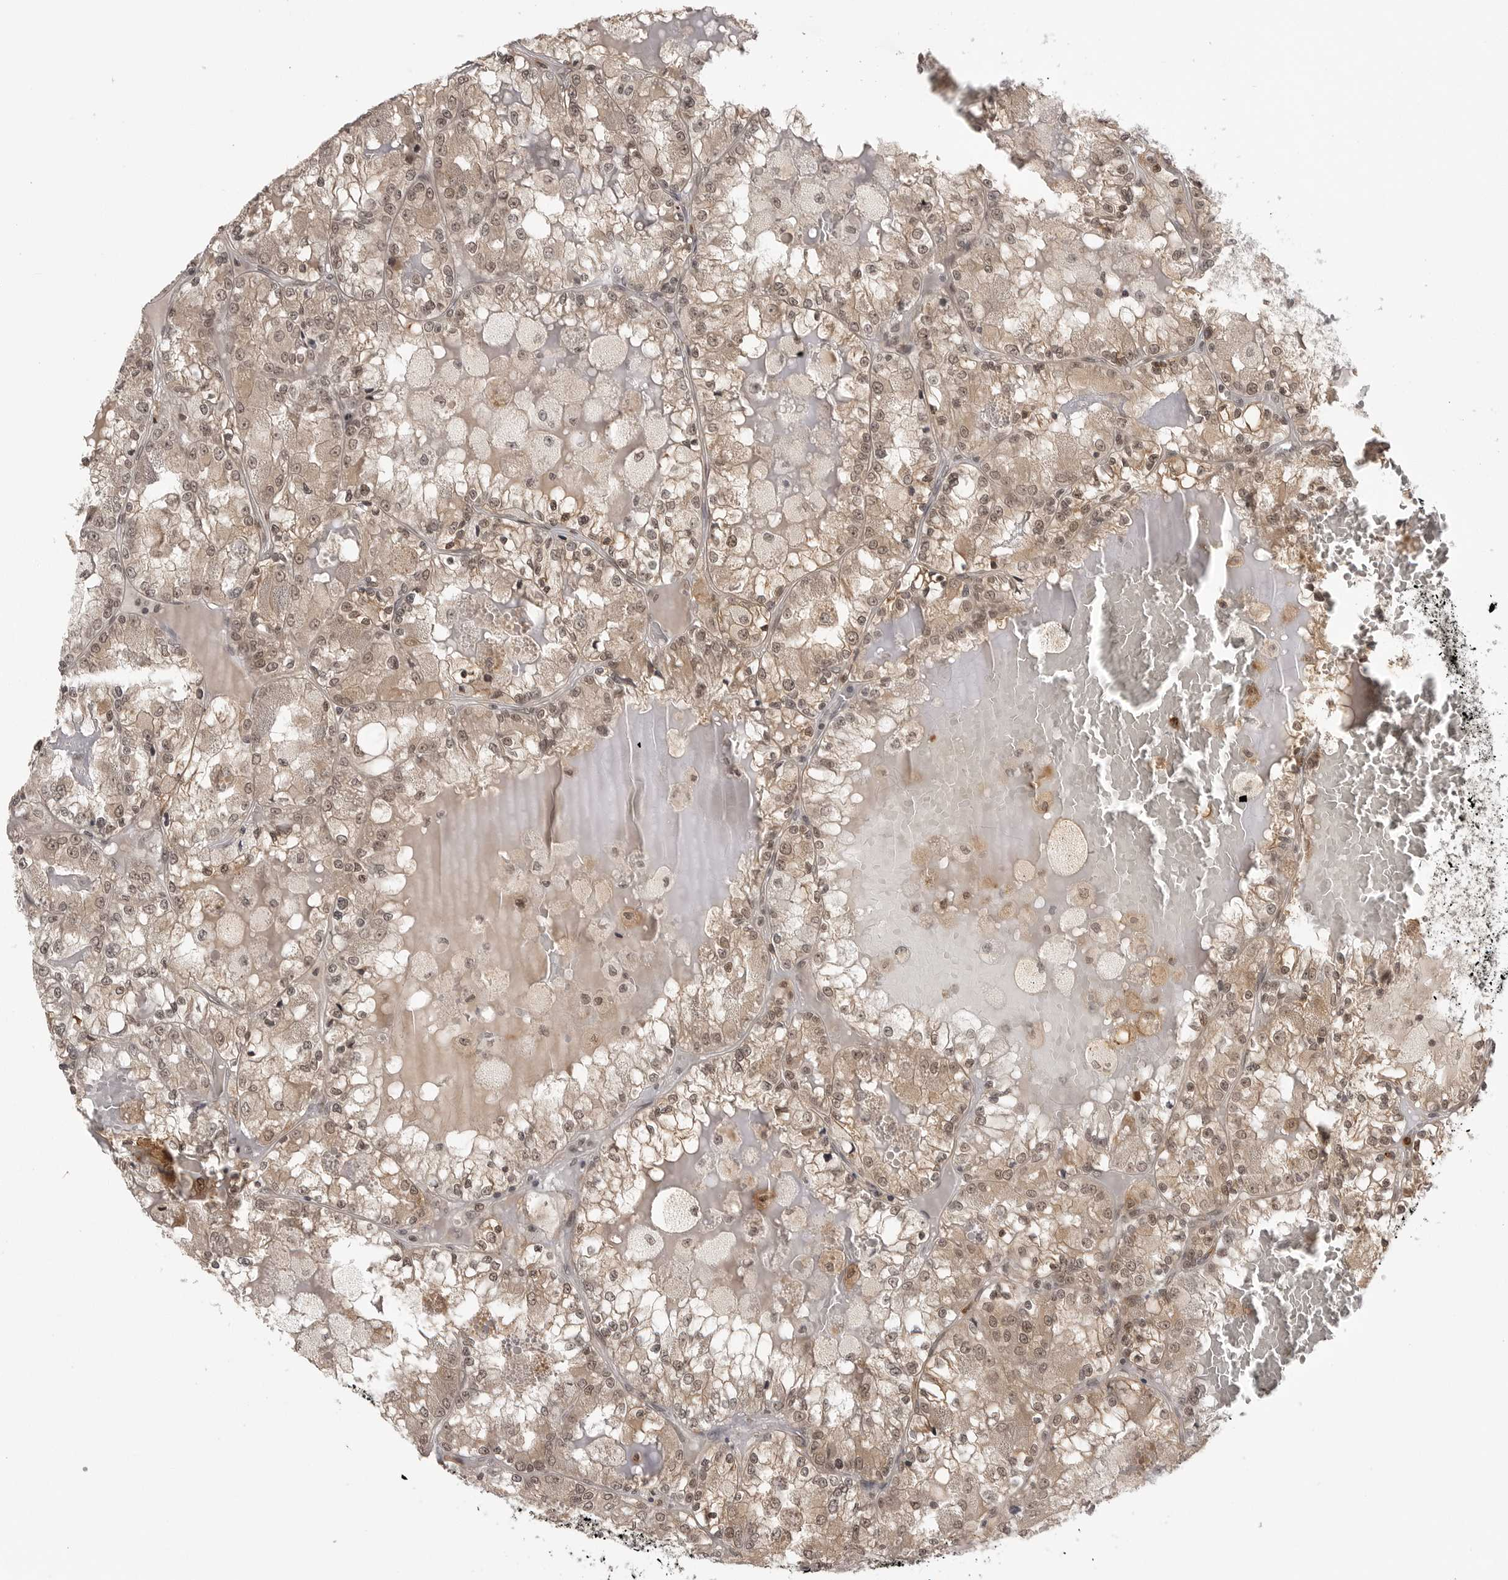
{"staining": {"intensity": "moderate", "quantity": ">75%", "location": "cytoplasmic/membranous,nuclear"}, "tissue": "renal cancer", "cell_type": "Tumor cells", "image_type": "cancer", "snomed": [{"axis": "morphology", "description": "Adenocarcinoma, NOS"}, {"axis": "topography", "description": "Kidney"}], "caption": "Immunohistochemistry (IHC) image of neoplastic tissue: human renal cancer (adenocarcinoma) stained using immunohistochemistry demonstrates medium levels of moderate protein expression localized specifically in the cytoplasmic/membranous and nuclear of tumor cells, appearing as a cytoplasmic/membranous and nuclear brown color.", "gene": "PEG3", "patient": {"sex": "female", "age": 56}}